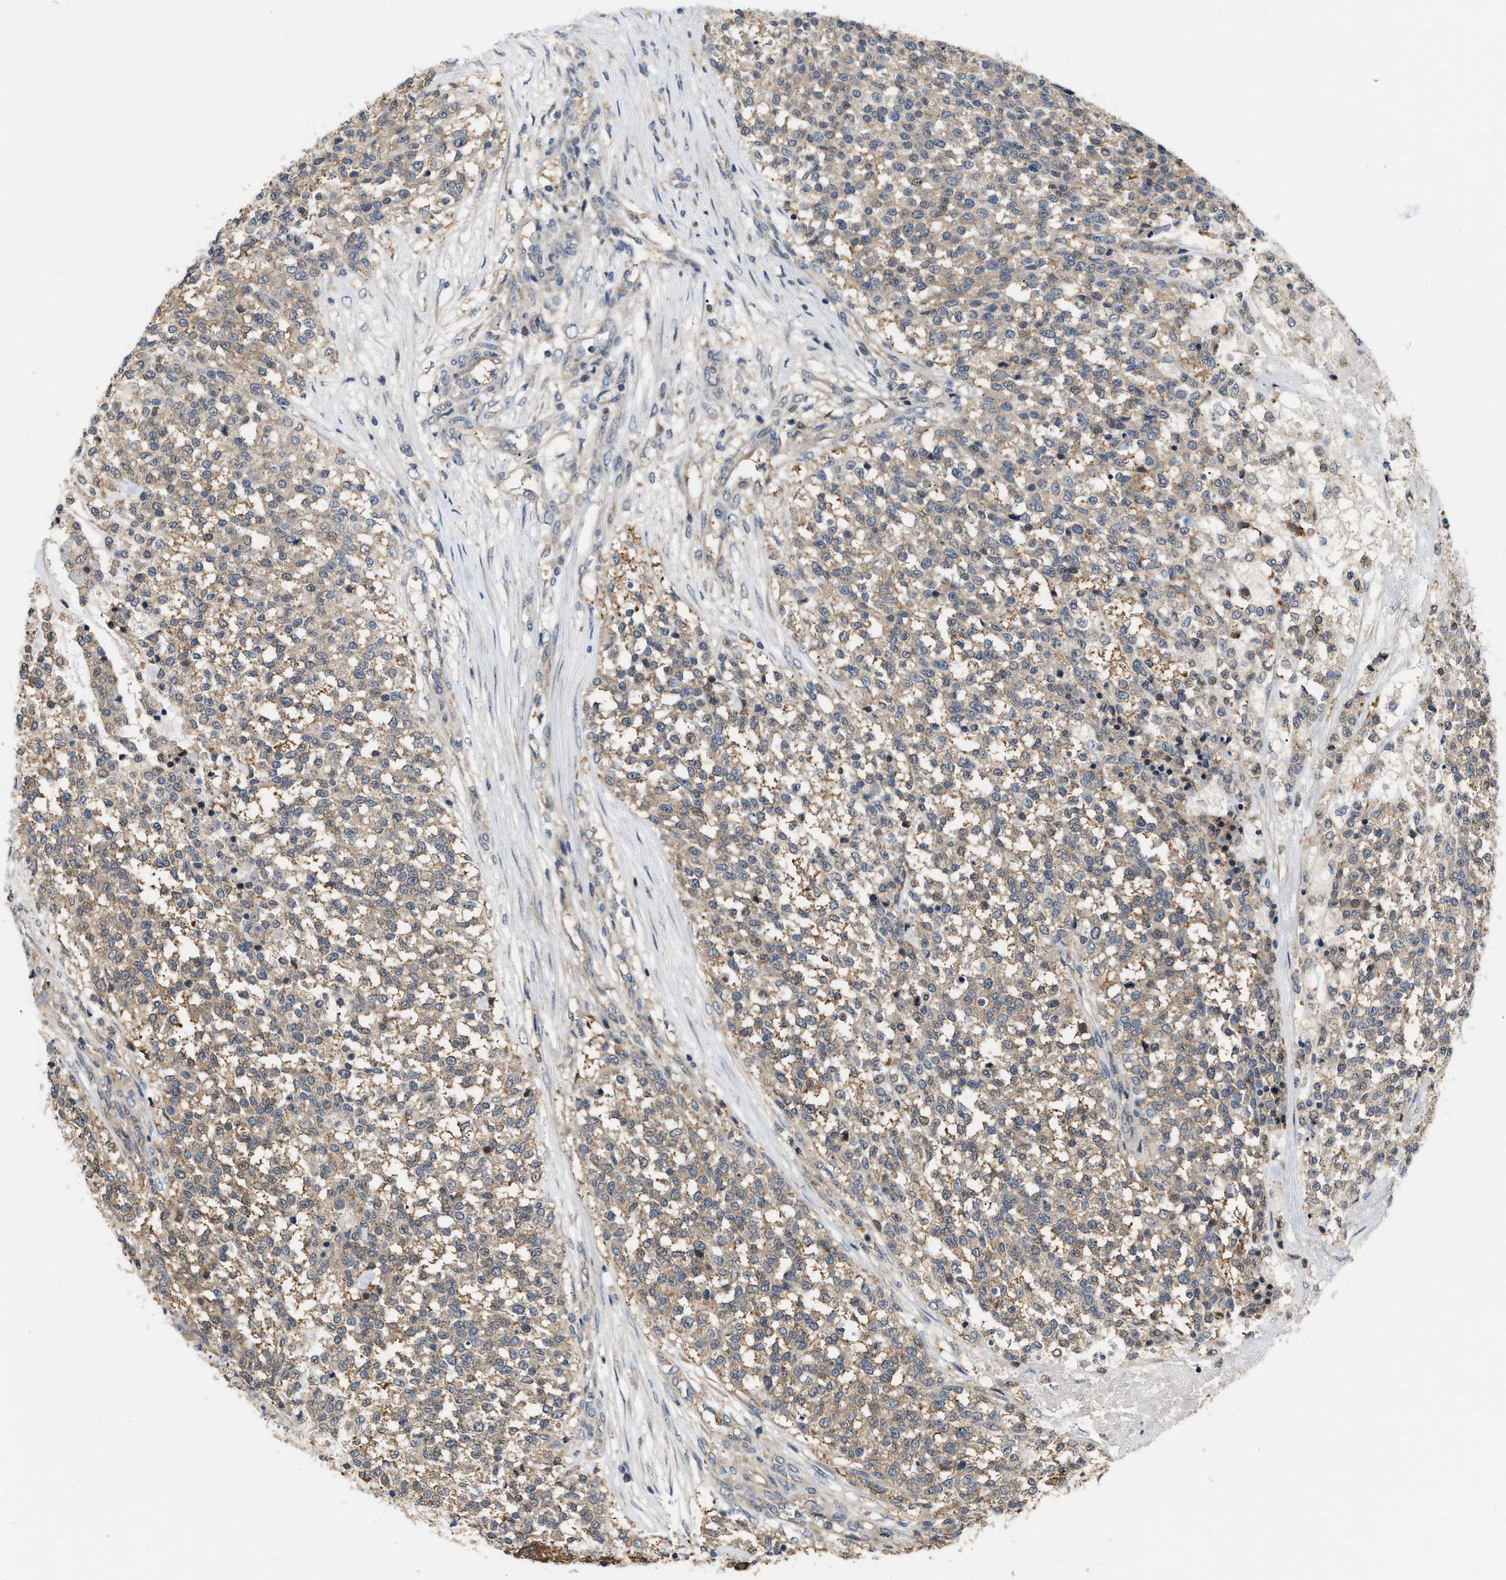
{"staining": {"intensity": "weak", "quantity": ">75%", "location": "cytoplasmic/membranous"}, "tissue": "testis cancer", "cell_type": "Tumor cells", "image_type": "cancer", "snomed": [{"axis": "morphology", "description": "Seminoma, NOS"}, {"axis": "topography", "description": "Testis"}], "caption": "A histopathology image of testis cancer stained for a protein reveals weak cytoplasmic/membranous brown staining in tumor cells.", "gene": "CSNK1A1", "patient": {"sex": "male", "age": 59}}